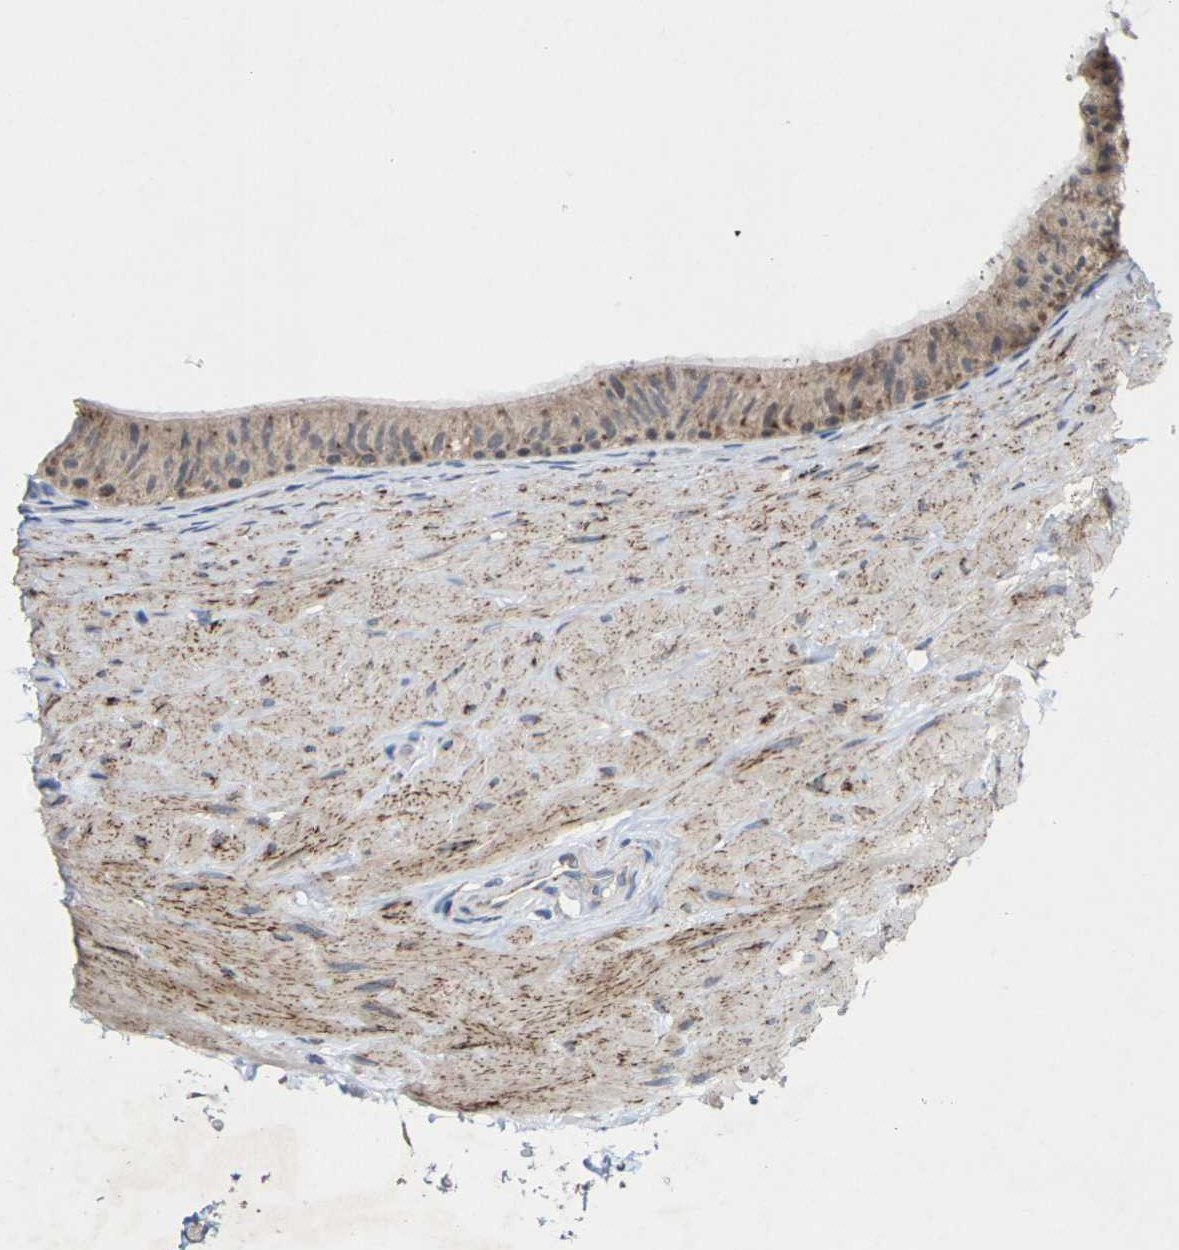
{"staining": {"intensity": "moderate", "quantity": "<25%", "location": "cytoplasmic/membranous"}, "tissue": "epididymis", "cell_type": "Glandular cells", "image_type": "normal", "snomed": [{"axis": "morphology", "description": "Normal tissue, NOS"}, {"axis": "topography", "description": "Epididymis"}], "caption": "This micrograph reveals normal epididymis stained with immunohistochemistry (IHC) to label a protein in brown. The cytoplasmic/membranous of glandular cells show moderate positivity for the protein. Nuclei are counter-stained blue.", "gene": "TDRKH", "patient": {"sex": "male", "age": 34}}